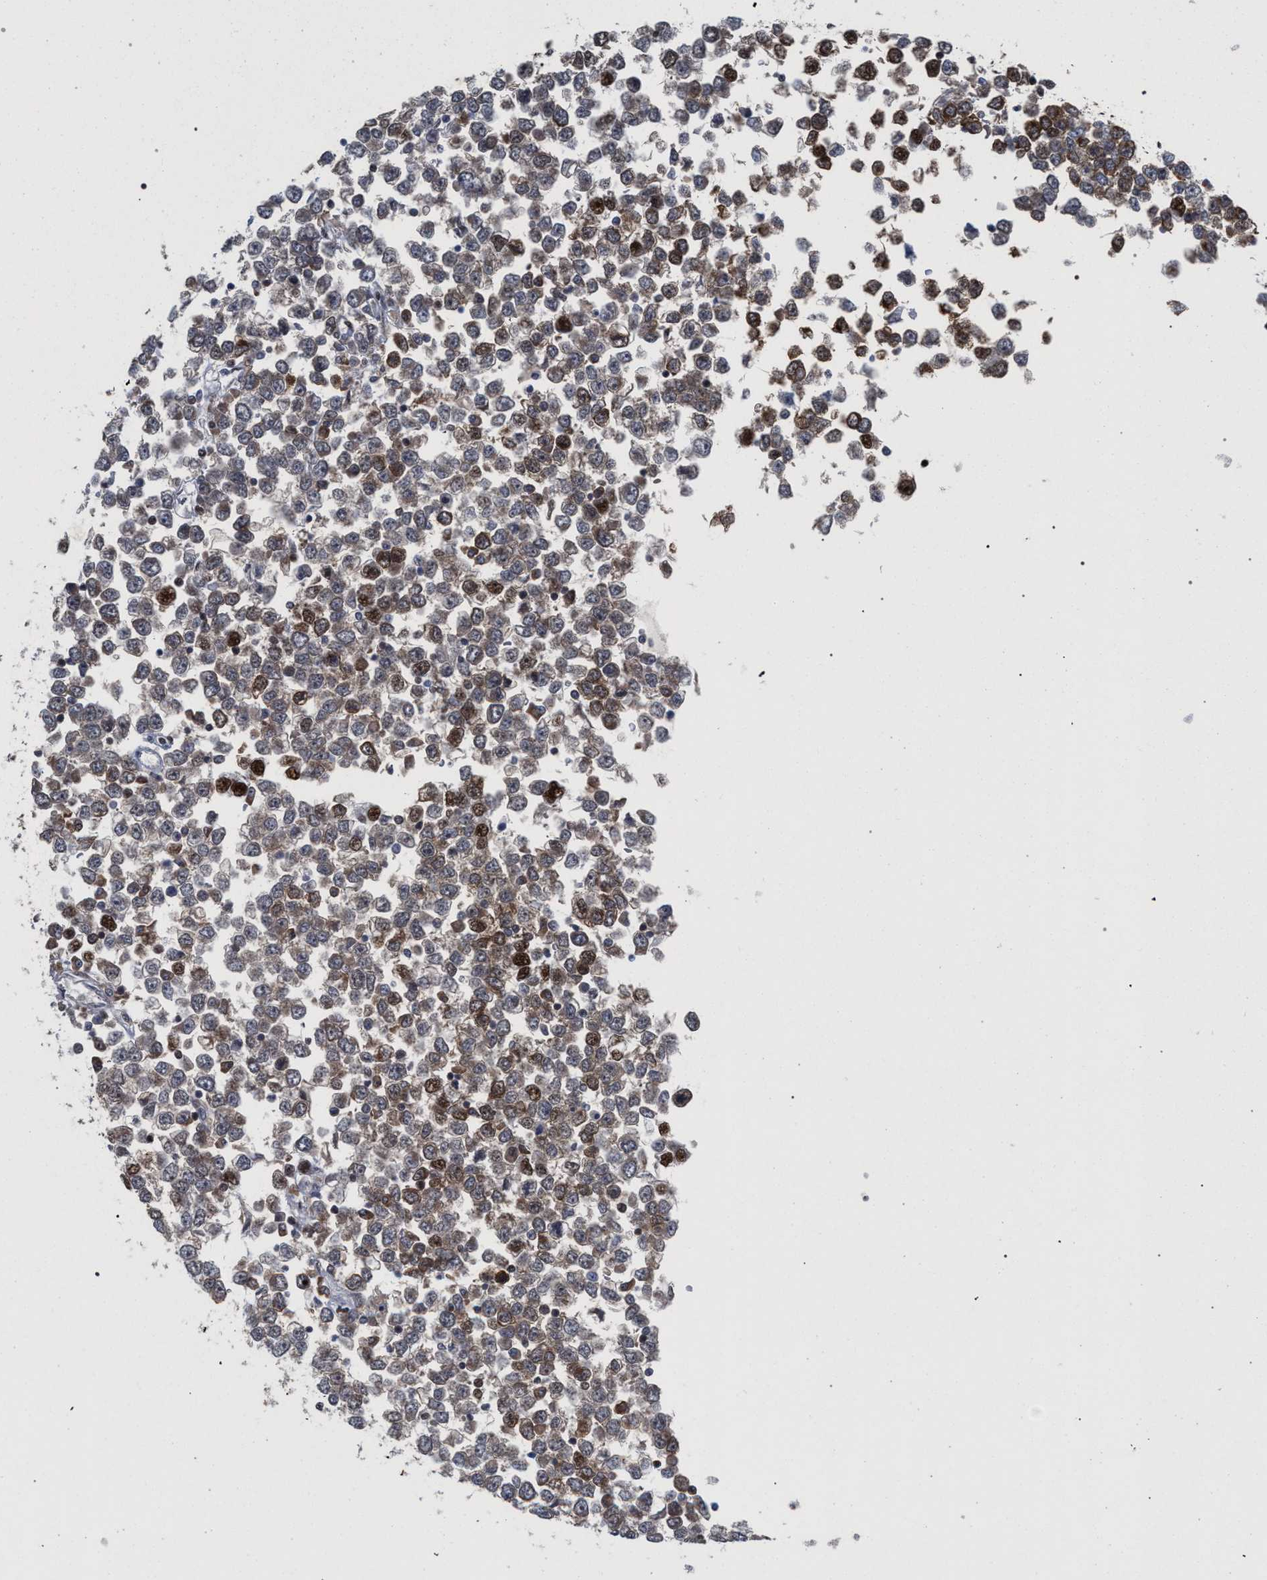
{"staining": {"intensity": "moderate", "quantity": "25%-75%", "location": "nuclear"}, "tissue": "testis cancer", "cell_type": "Tumor cells", "image_type": "cancer", "snomed": [{"axis": "morphology", "description": "Seminoma, NOS"}, {"axis": "topography", "description": "Testis"}], "caption": "Human testis seminoma stained with a protein marker demonstrates moderate staining in tumor cells.", "gene": "SCAF4", "patient": {"sex": "male", "age": 65}}